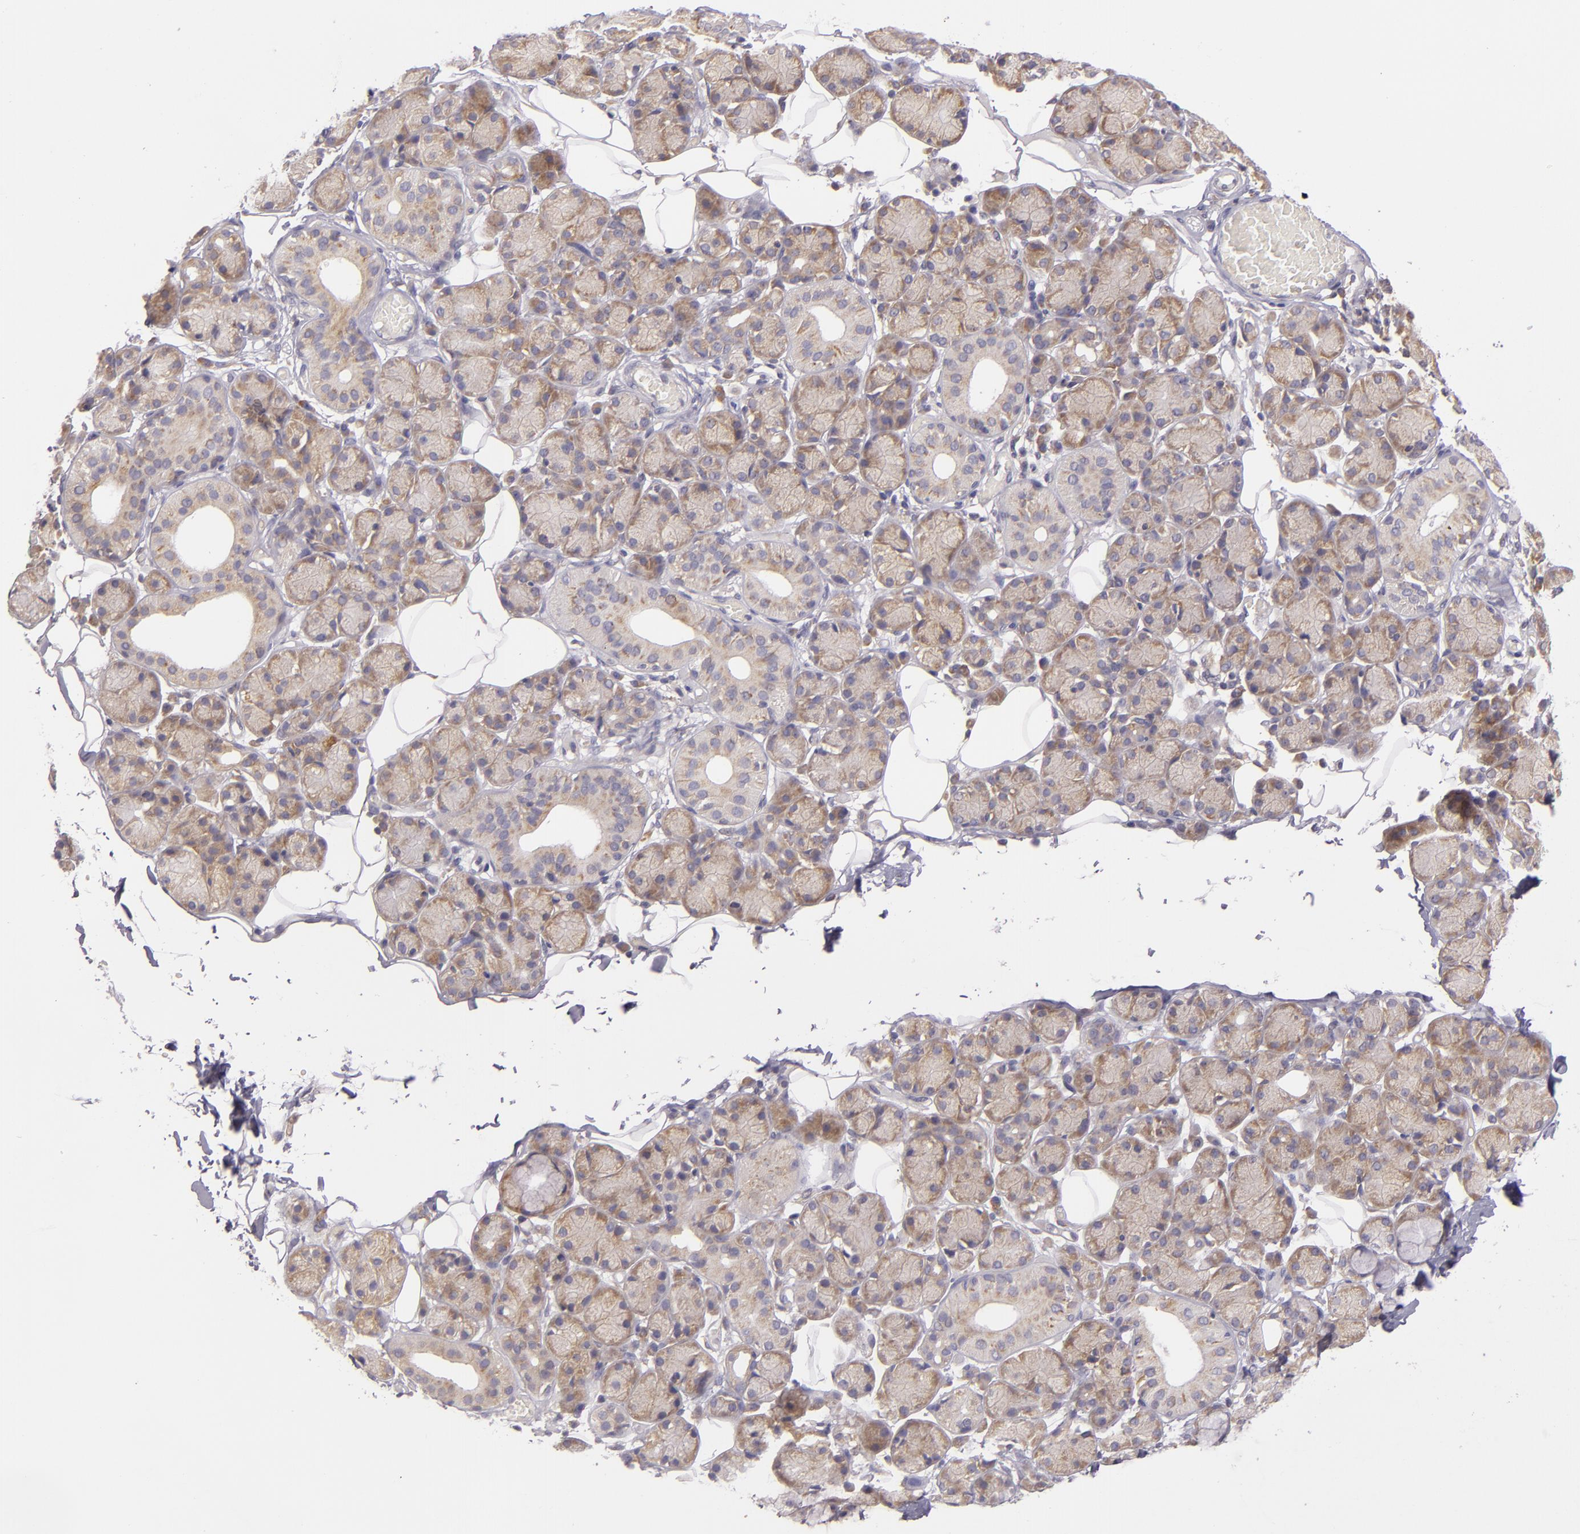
{"staining": {"intensity": "weak", "quantity": "25%-75%", "location": "cytoplasmic/membranous"}, "tissue": "salivary gland", "cell_type": "Glandular cells", "image_type": "normal", "snomed": [{"axis": "morphology", "description": "Normal tissue, NOS"}, {"axis": "topography", "description": "Salivary gland"}], "caption": "Benign salivary gland was stained to show a protein in brown. There is low levels of weak cytoplasmic/membranous positivity in approximately 25%-75% of glandular cells.", "gene": "UPF3B", "patient": {"sex": "male", "age": 54}}